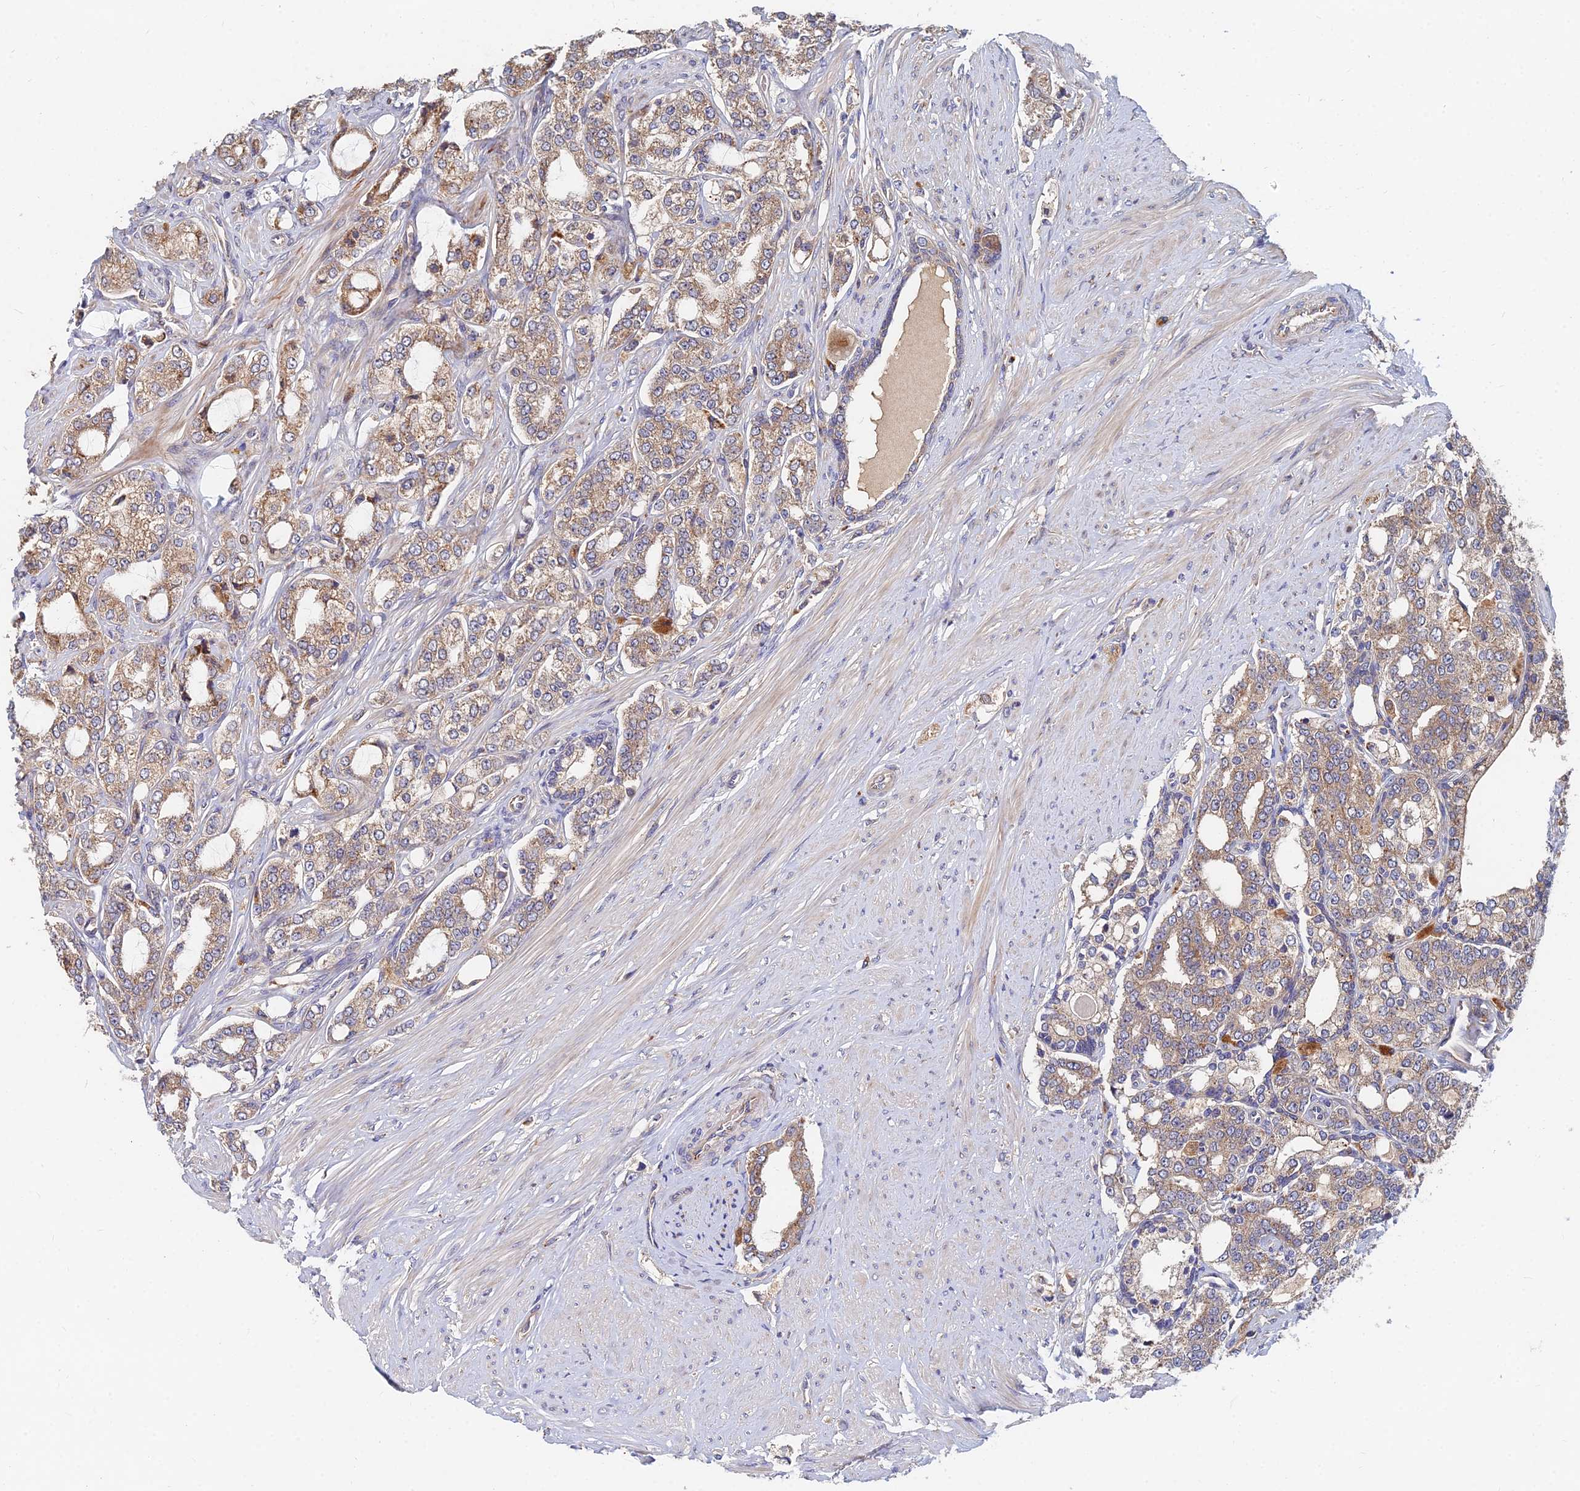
{"staining": {"intensity": "moderate", "quantity": ">75%", "location": "cytoplasmic/membranous"}, "tissue": "prostate cancer", "cell_type": "Tumor cells", "image_type": "cancer", "snomed": [{"axis": "morphology", "description": "Adenocarcinoma, High grade"}, {"axis": "topography", "description": "Prostate"}], "caption": "Prostate cancer (high-grade adenocarcinoma) was stained to show a protein in brown. There is medium levels of moderate cytoplasmic/membranous positivity in approximately >75% of tumor cells.", "gene": "CCZ1", "patient": {"sex": "male", "age": 64}}